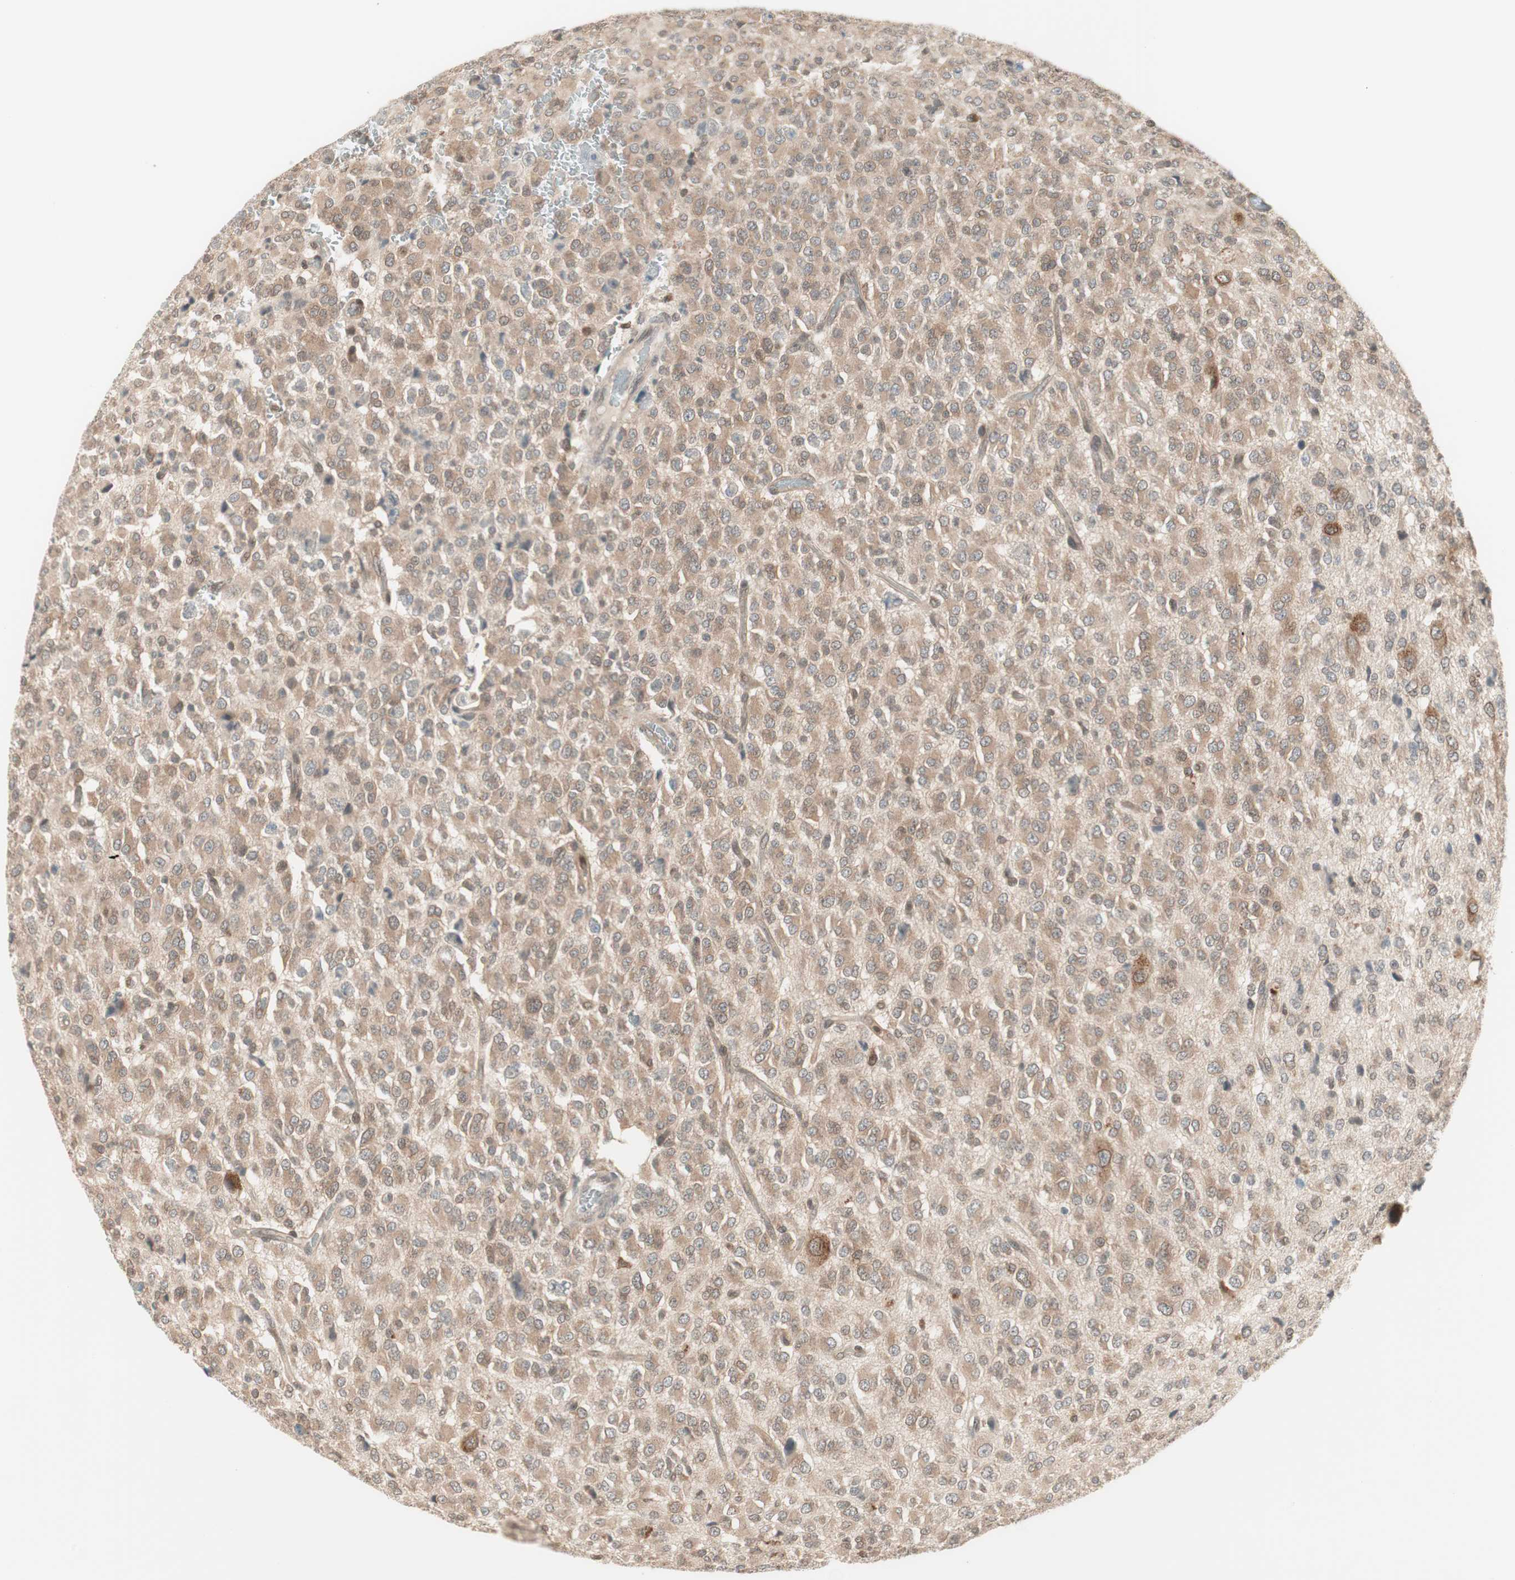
{"staining": {"intensity": "moderate", "quantity": "25%-75%", "location": "cytoplasmic/membranous"}, "tissue": "glioma", "cell_type": "Tumor cells", "image_type": "cancer", "snomed": [{"axis": "morphology", "description": "Glioma, malignant, High grade"}, {"axis": "topography", "description": "pancreas cauda"}], "caption": "Glioma stained with DAB (3,3'-diaminobenzidine) immunohistochemistry (IHC) displays medium levels of moderate cytoplasmic/membranous staining in approximately 25%-75% of tumor cells.", "gene": "UBE2I", "patient": {"sex": "male", "age": 60}}